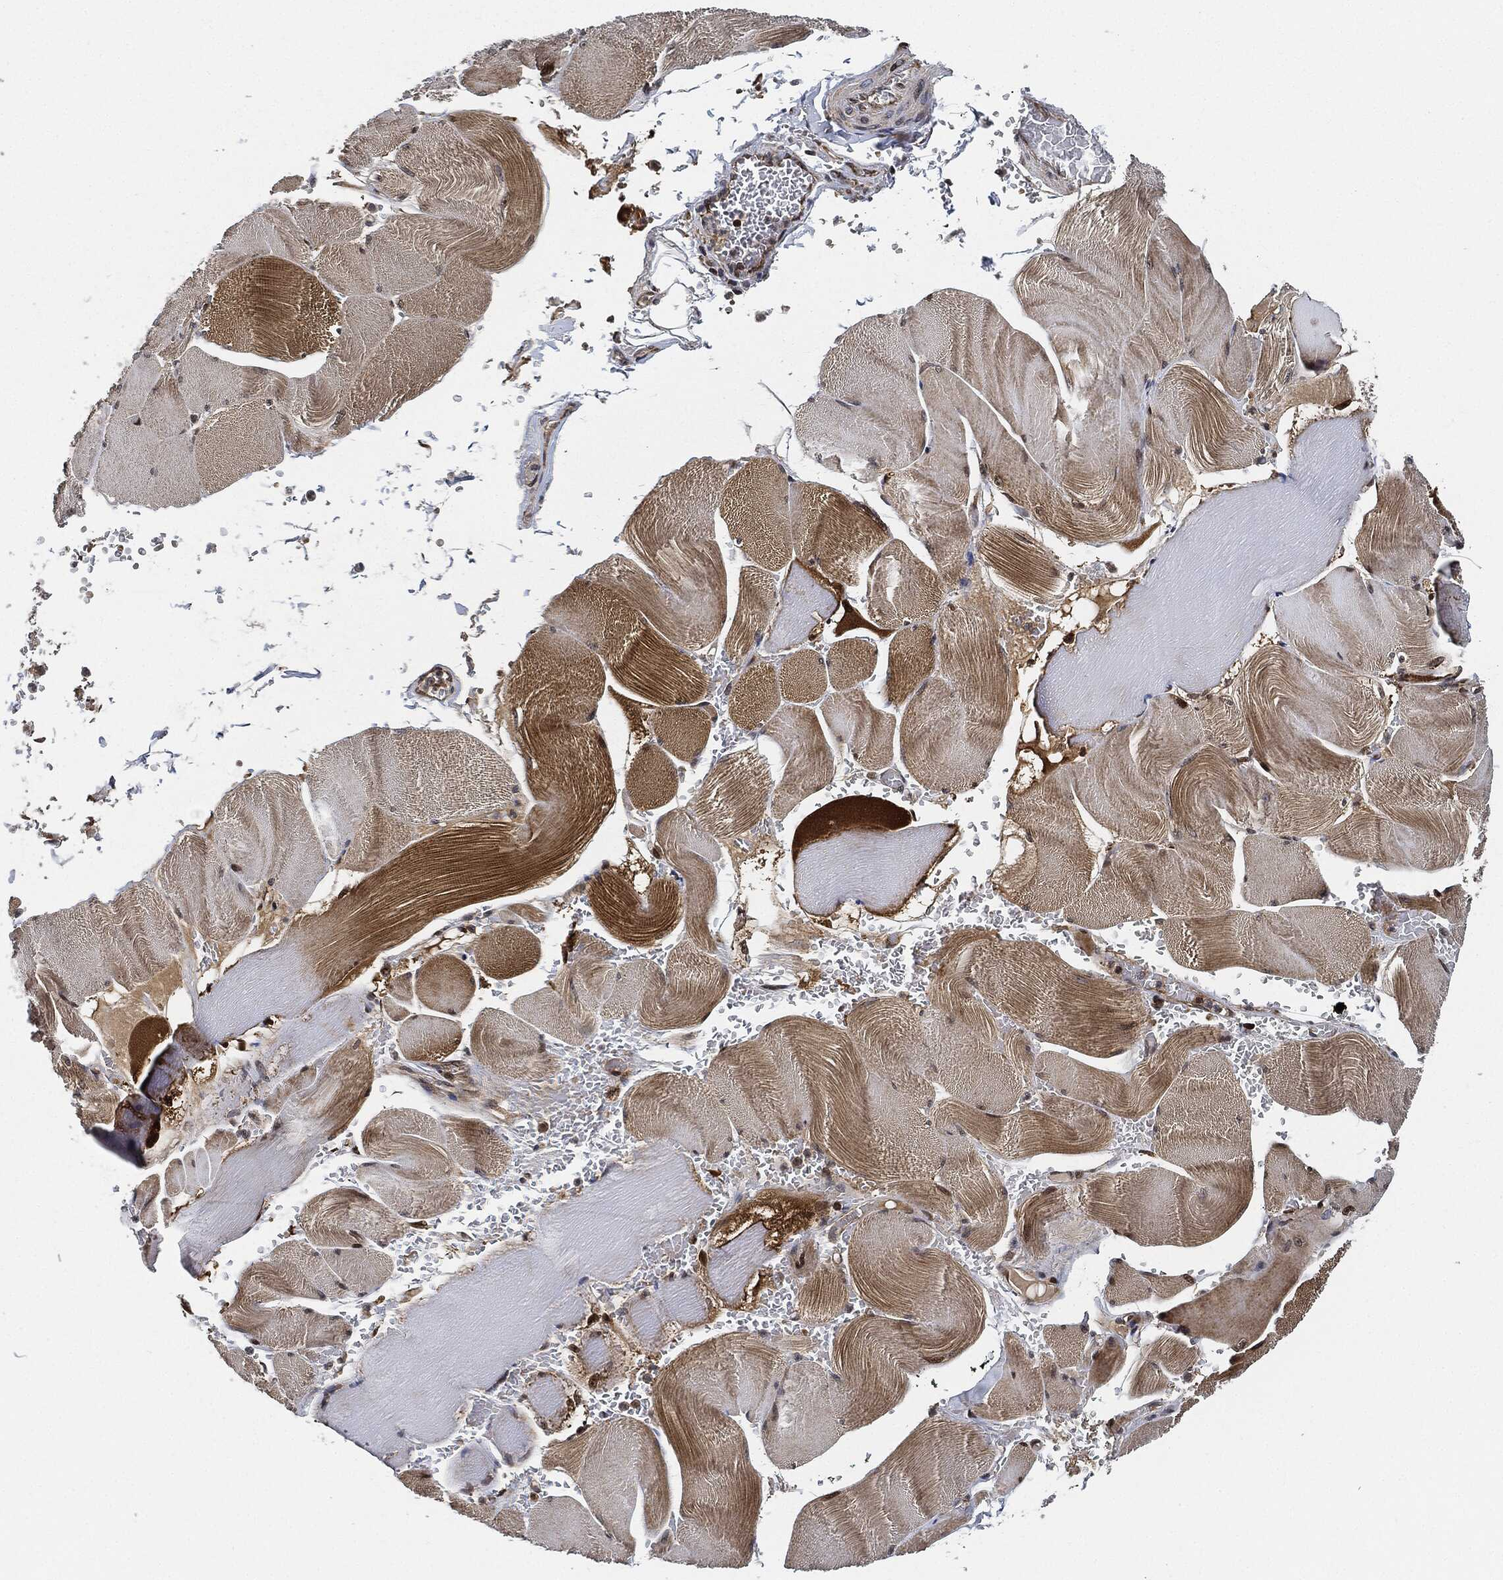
{"staining": {"intensity": "moderate", "quantity": ">75%", "location": "cytoplasmic/membranous"}, "tissue": "skeletal muscle", "cell_type": "Myocytes", "image_type": "normal", "snomed": [{"axis": "morphology", "description": "Normal tissue, NOS"}, {"axis": "topography", "description": "Skeletal muscle"}], "caption": "IHC (DAB (3,3'-diaminobenzidine)) staining of normal human skeletal muscle demonstrates moderate cytoplasmic/membranous protein expression in about >75% of myocytes.", "gene": "RNASEL", "patient": {"sex": "male", "age": 56}}